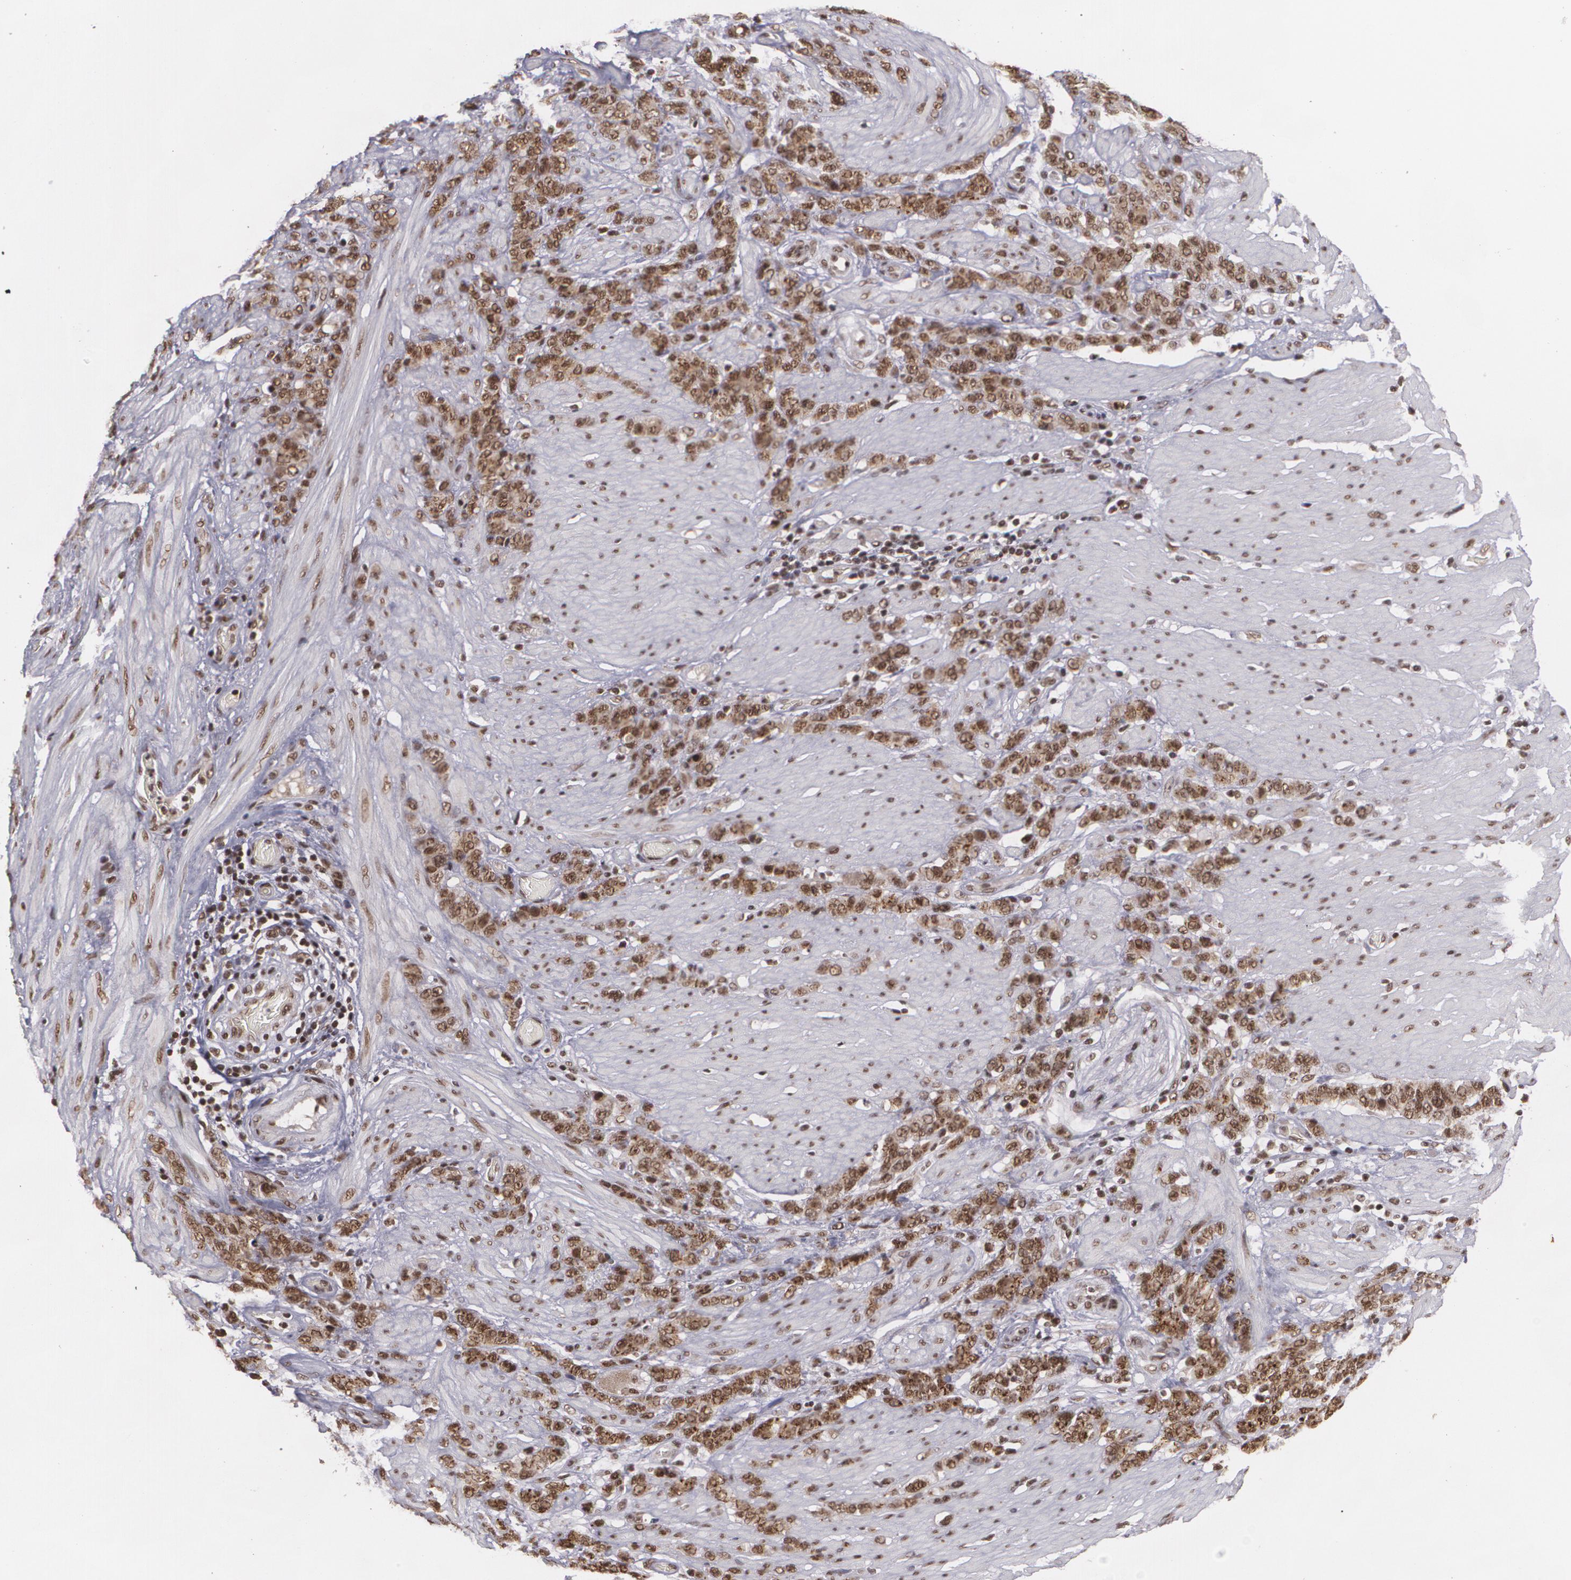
{"staining": {"intensity": "moderate", "quantity": ">75%", "location": "nuclear"}, "tissue": "stomach cancer", "cell_type": "Tumor cells", "image_type": "cancer", "snomed": [{"axis": "morphology", "description": "Adenocarcinoma, NOS"}, {"axis": "topography", "description": "Stomach, lower"}], "caption": "Brown immunohistochemical staining in stomach cancer (adenocarcinoma) demonstrates moderate nuclear positivity in approximately >75% of tumor cells.", "gene": "RXRB", "patient": {"sex": "male", "age": 88}}